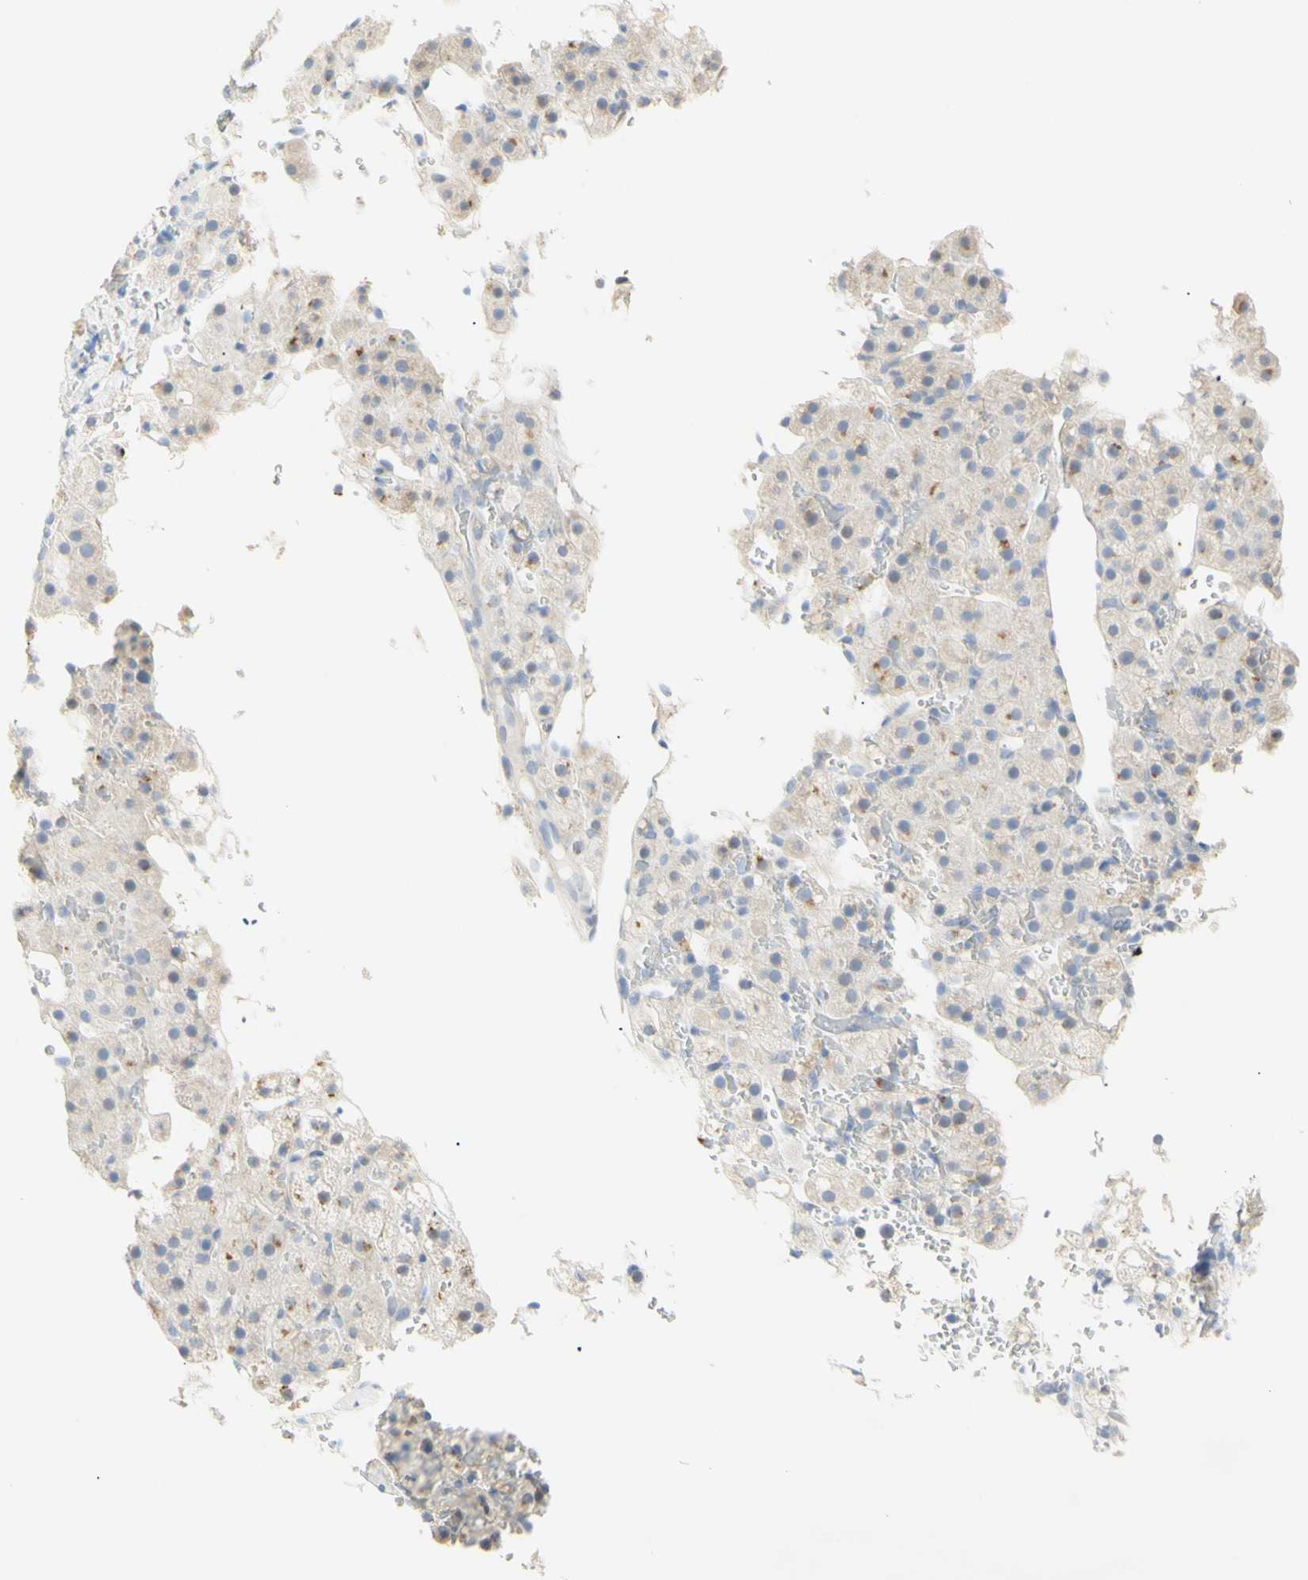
{"staining": {"intensity": "weak", "quantity": "25%-75%", "location": "cytoplasmic/membranous"}, "tissue": "adrenal gland", "cell_type": "Glandular cells", "image_type": "normal", "snomed": [{"axis": "morphology", "description": "Normal tissue, NOS"}, {"axis": "topography", "description": "Adrenal gland"}], "caption": "A micrograph of human adrenal gland stained for a protein demonstrates weak cytoplasmic/membranous brown staining in glandular cells.", "gene": "B4GALNT3", "patient": {"sex": "female", "age": 59}}